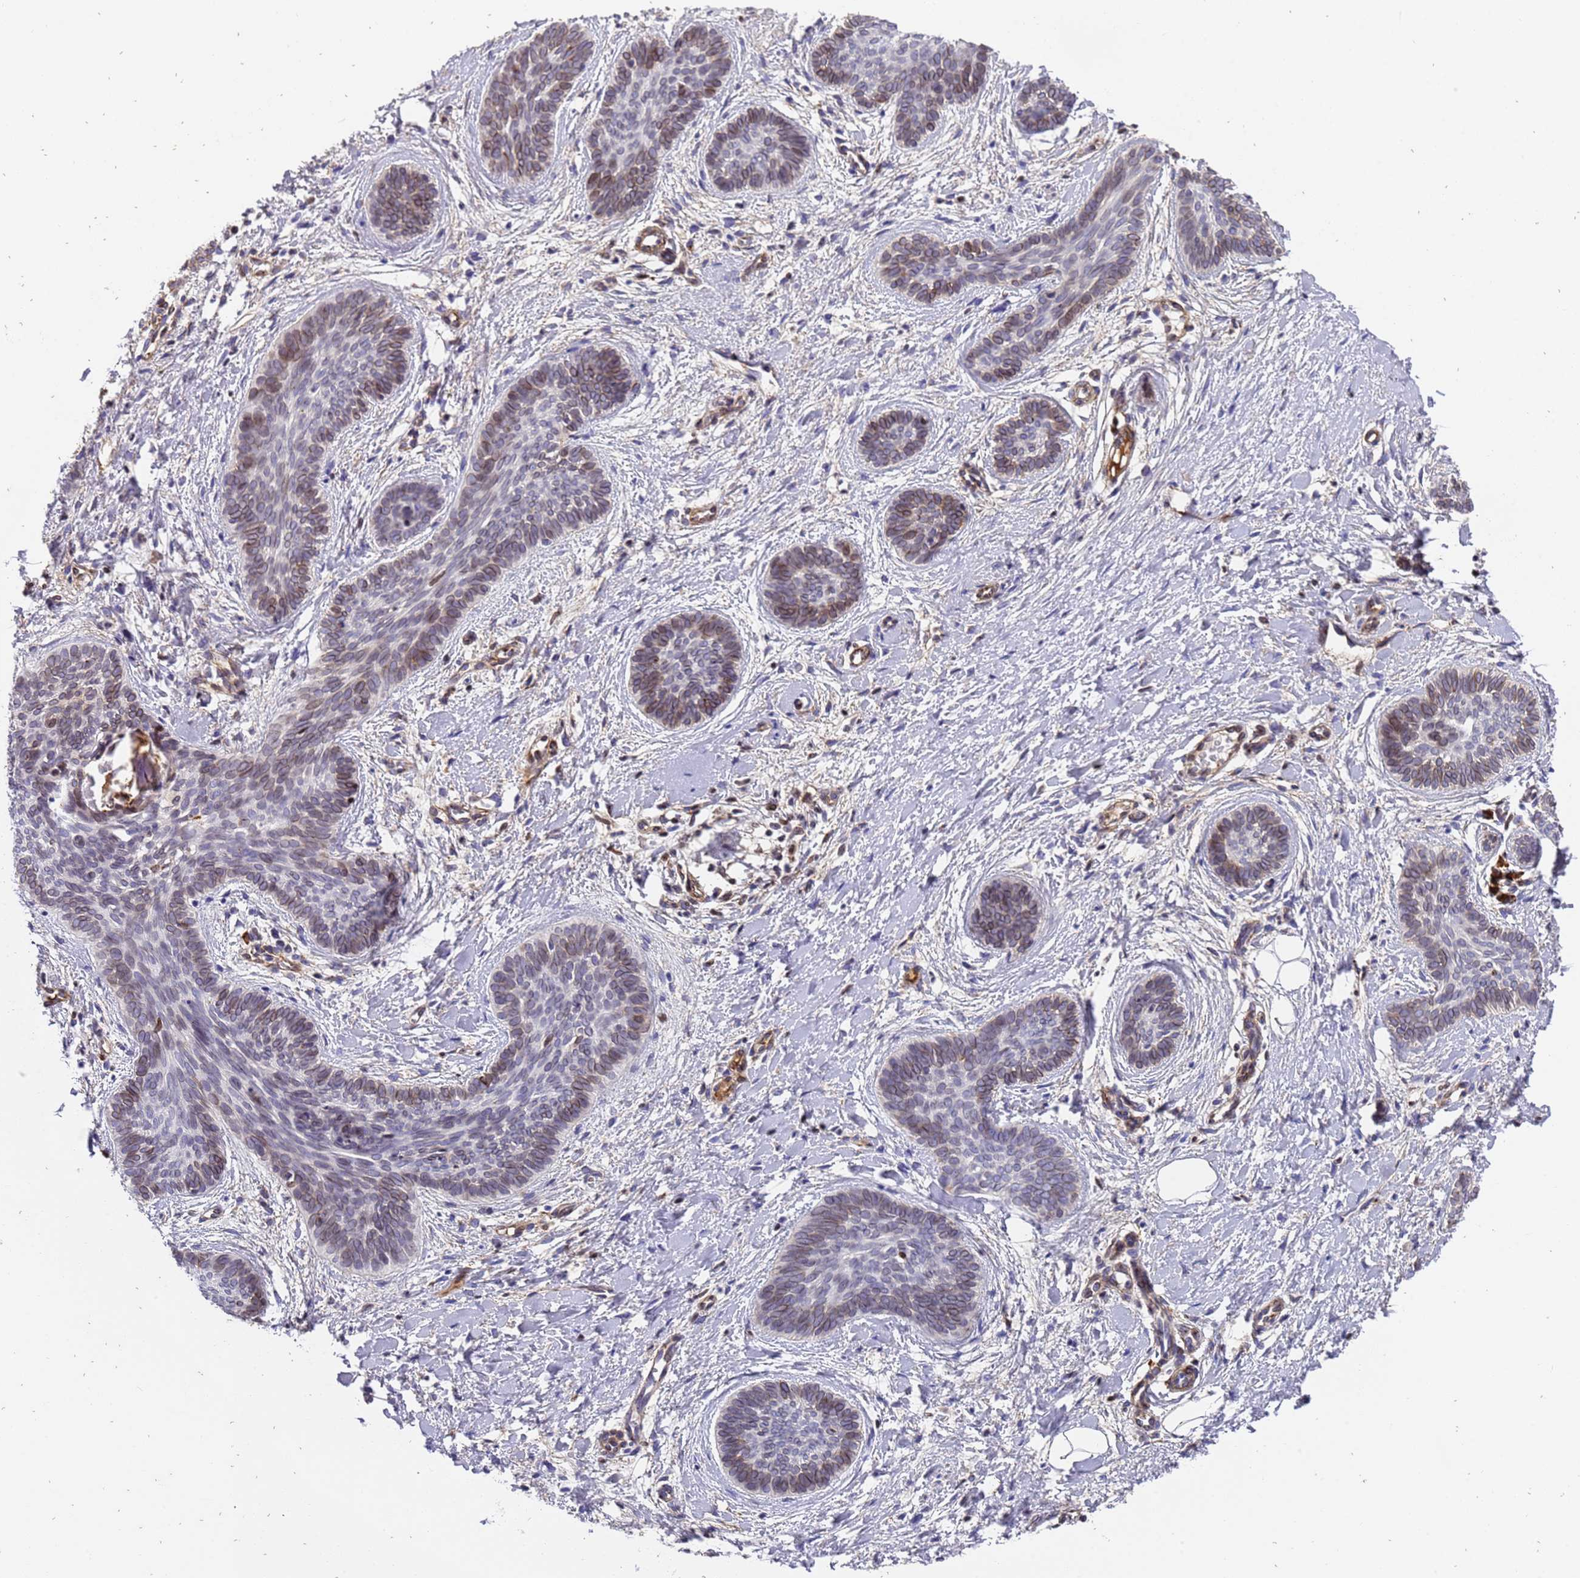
{"staining": {"intensity": "weak", "quantity": "<25%", "location": "cytoplasmic/membranous"}, "tissue": "skin cancer", "cell_type": "Tumor cells", "image_type": "cancer", "snomed": [{"axis": "morphology", "description": "Basal cell carcinoma"}, {"axis": "topography", "description": "Skin"}], "caption": "Tumor cells show no significant protein expression in skin basal cell carcinoma.", "gene": "IGFBP7", "patient": {"sex": "female", "age": 81}}